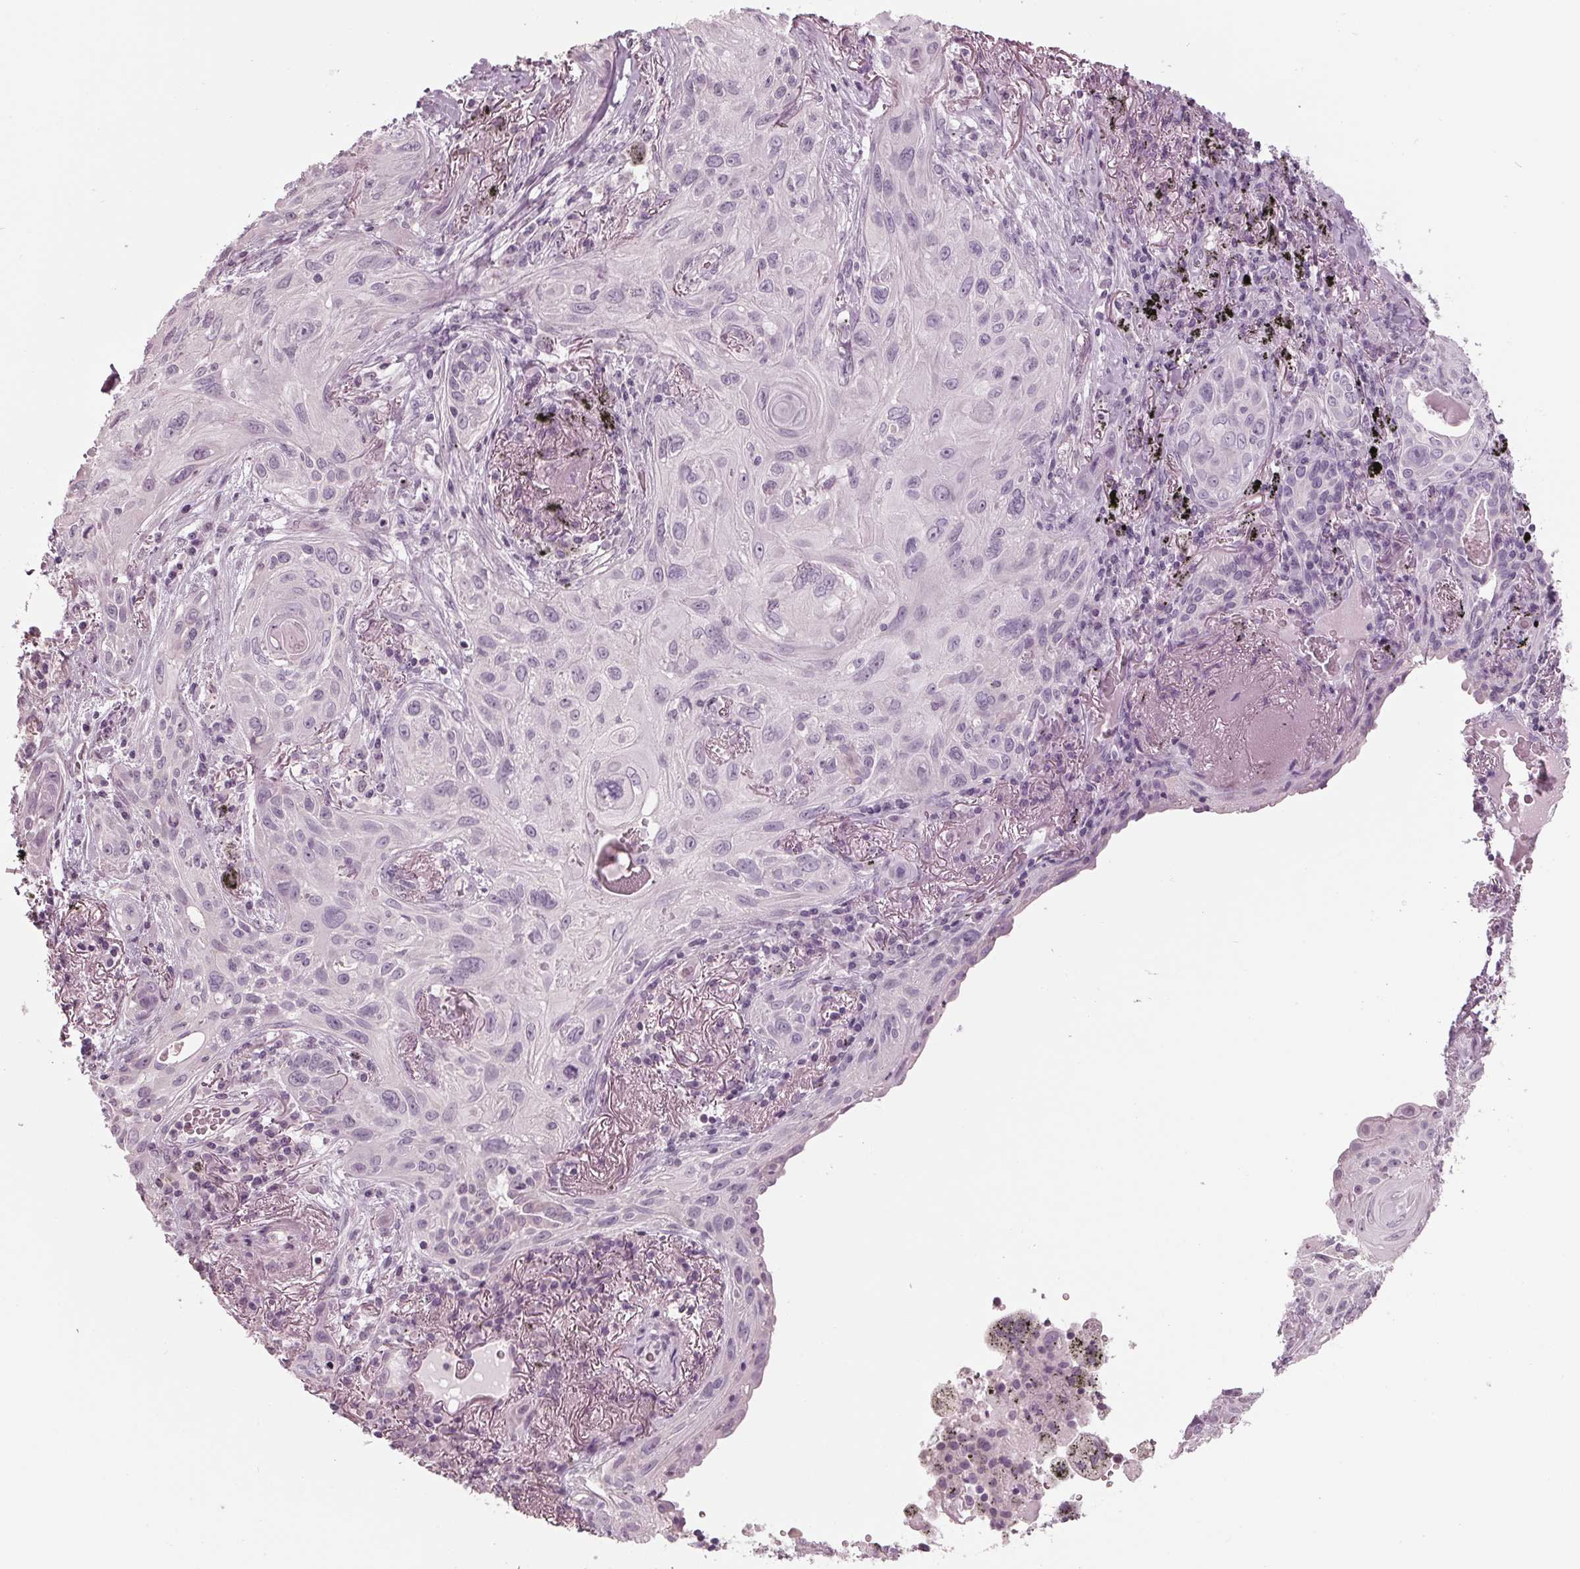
{"staining": {"intensity": "negative", "quantity": "none", "location": "none"}, "tissue": "lung cancer", "cell_type": "Tumor cells", "image_type": "cancer", "snomed": [{"axis": "morphology", "description": "Squamous cell carcinoma, NOS"}, {"axis": "topography", "description": "Lung"}], "caption": "Tumor cells show no significant protein positivity in squamous cell carcinoma (lung).", "gene": "TNNC2", "patient": {"sex": "male", "age": 79}}